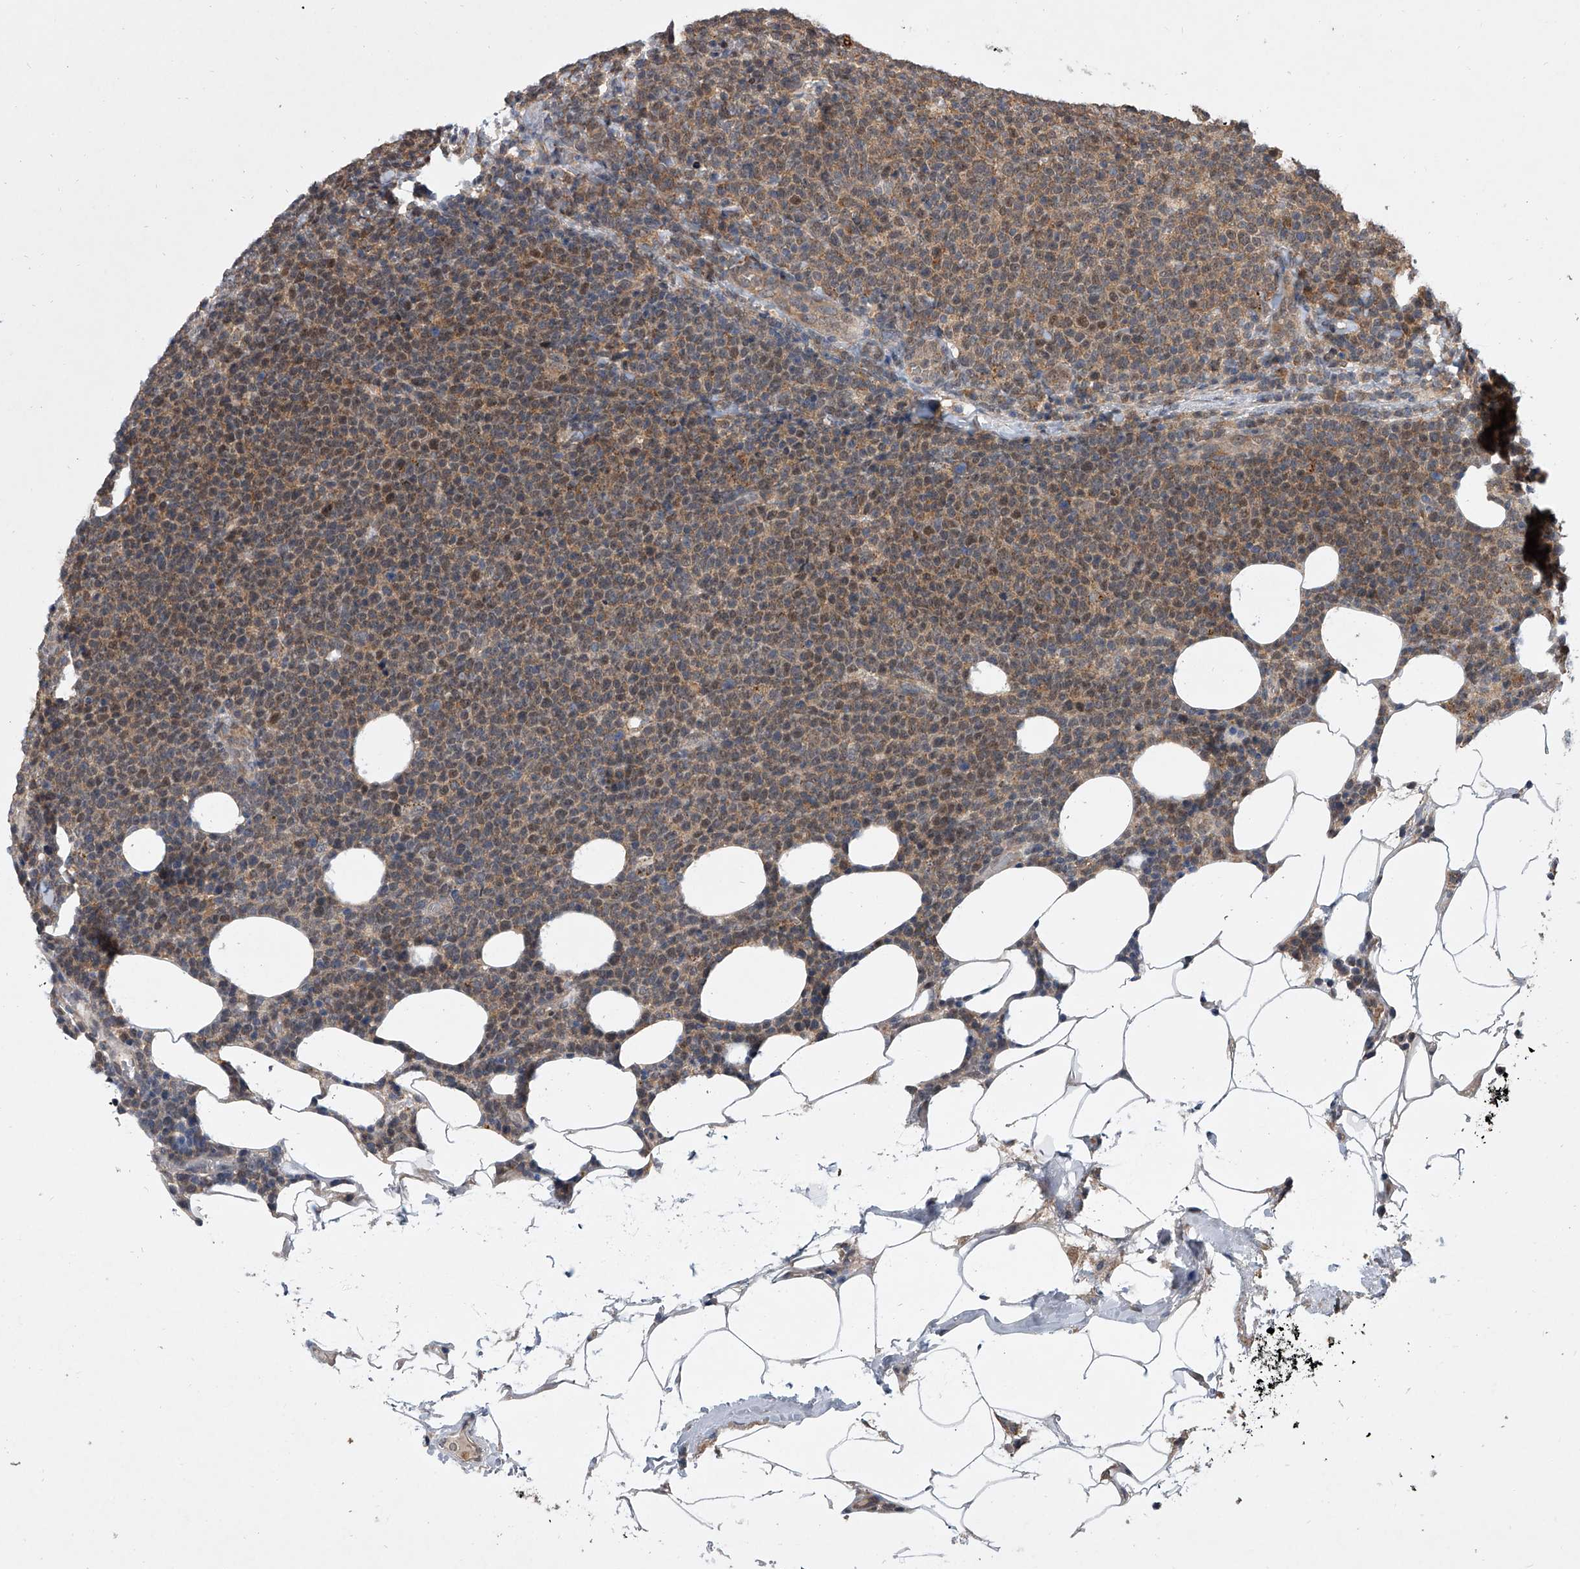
{"staining": {"intensity": "moderate", "quantity": "25%-75%", "location": "cytoplasmic/membranous"}, "tissue": "lymphoma", "cell_type": "Tumor cells", "image_type": "cancer", "snomed": [{"axis": "morphology", "description": "Malignant lymphoma, non-Hodgkin's type, High grade"}, {"axis": "topography", "description": "Lymph node"}], "caption": "Immunohistochemical staining of human lymphoma displays medium levels of moderate cytoplasmic/membranous protein positivity in about 25%-75% of tumor cells. (DAB (3,3'-diaminobenzidine) IHC with brightfield microscopy, high magnification).", "gene": "GEMIN8", "patient": {"sex": "male", "age": 61}}